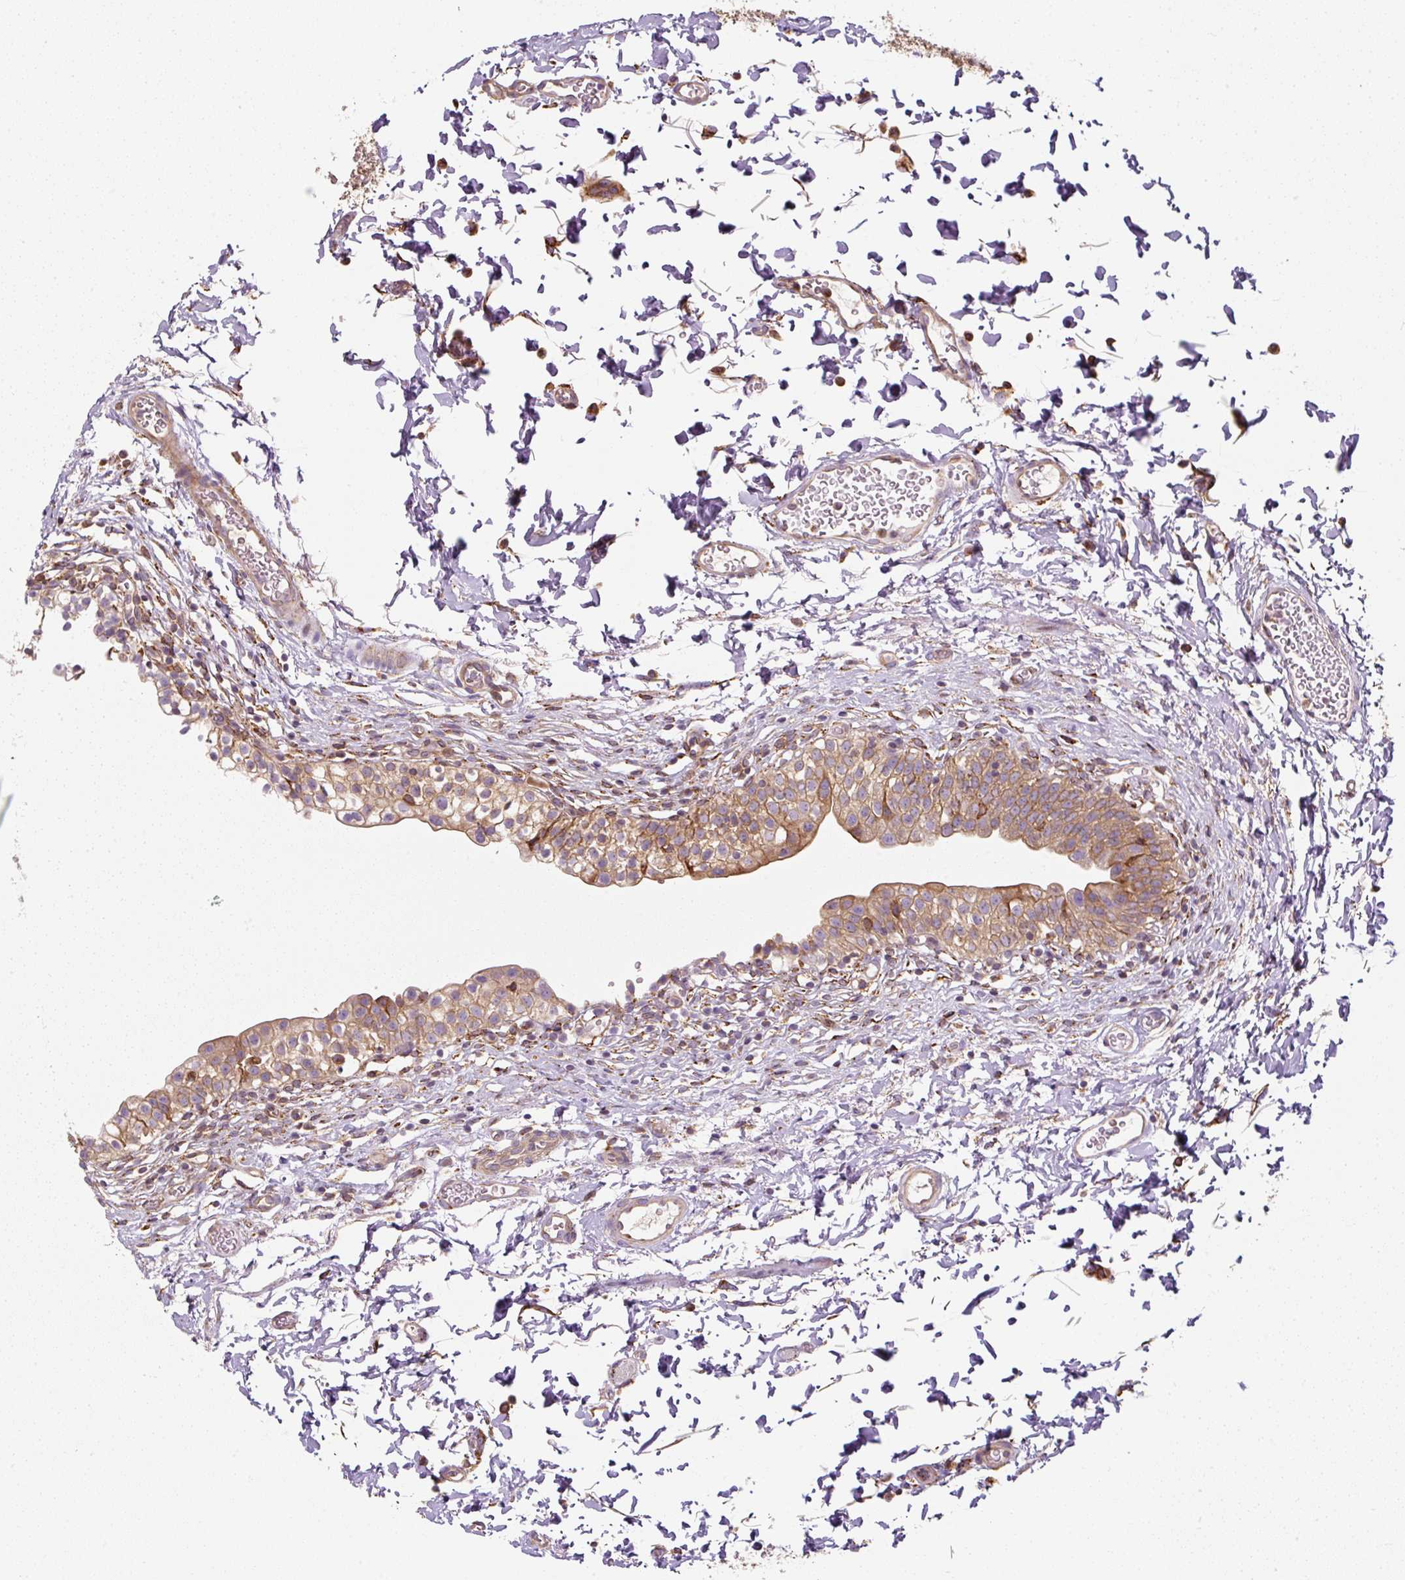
{"staining": {"intensity": "moderate", "quantity": ">75%", "location": "cytoplasmic/membranous"}, "tissue": "urinary bladder", "cell_type": "Urothelial cells", "image_type": "normal", "snomed": [{"axis": "morphology", "description": "Normal tissue, NOS"}, {"axis": "topography", "description": "Urinary bladder"}, {"axis": "topography", "description": "Peripheral nerve tissue"}], "caption": "Protein analysis of unremarkable urinary bladder reveals moderate cytoplasmic/membranous staining in approximately >75% of urothelial cells.", "gene": "PRKCSH", "patient": {"sex": "male", "age": 55}}